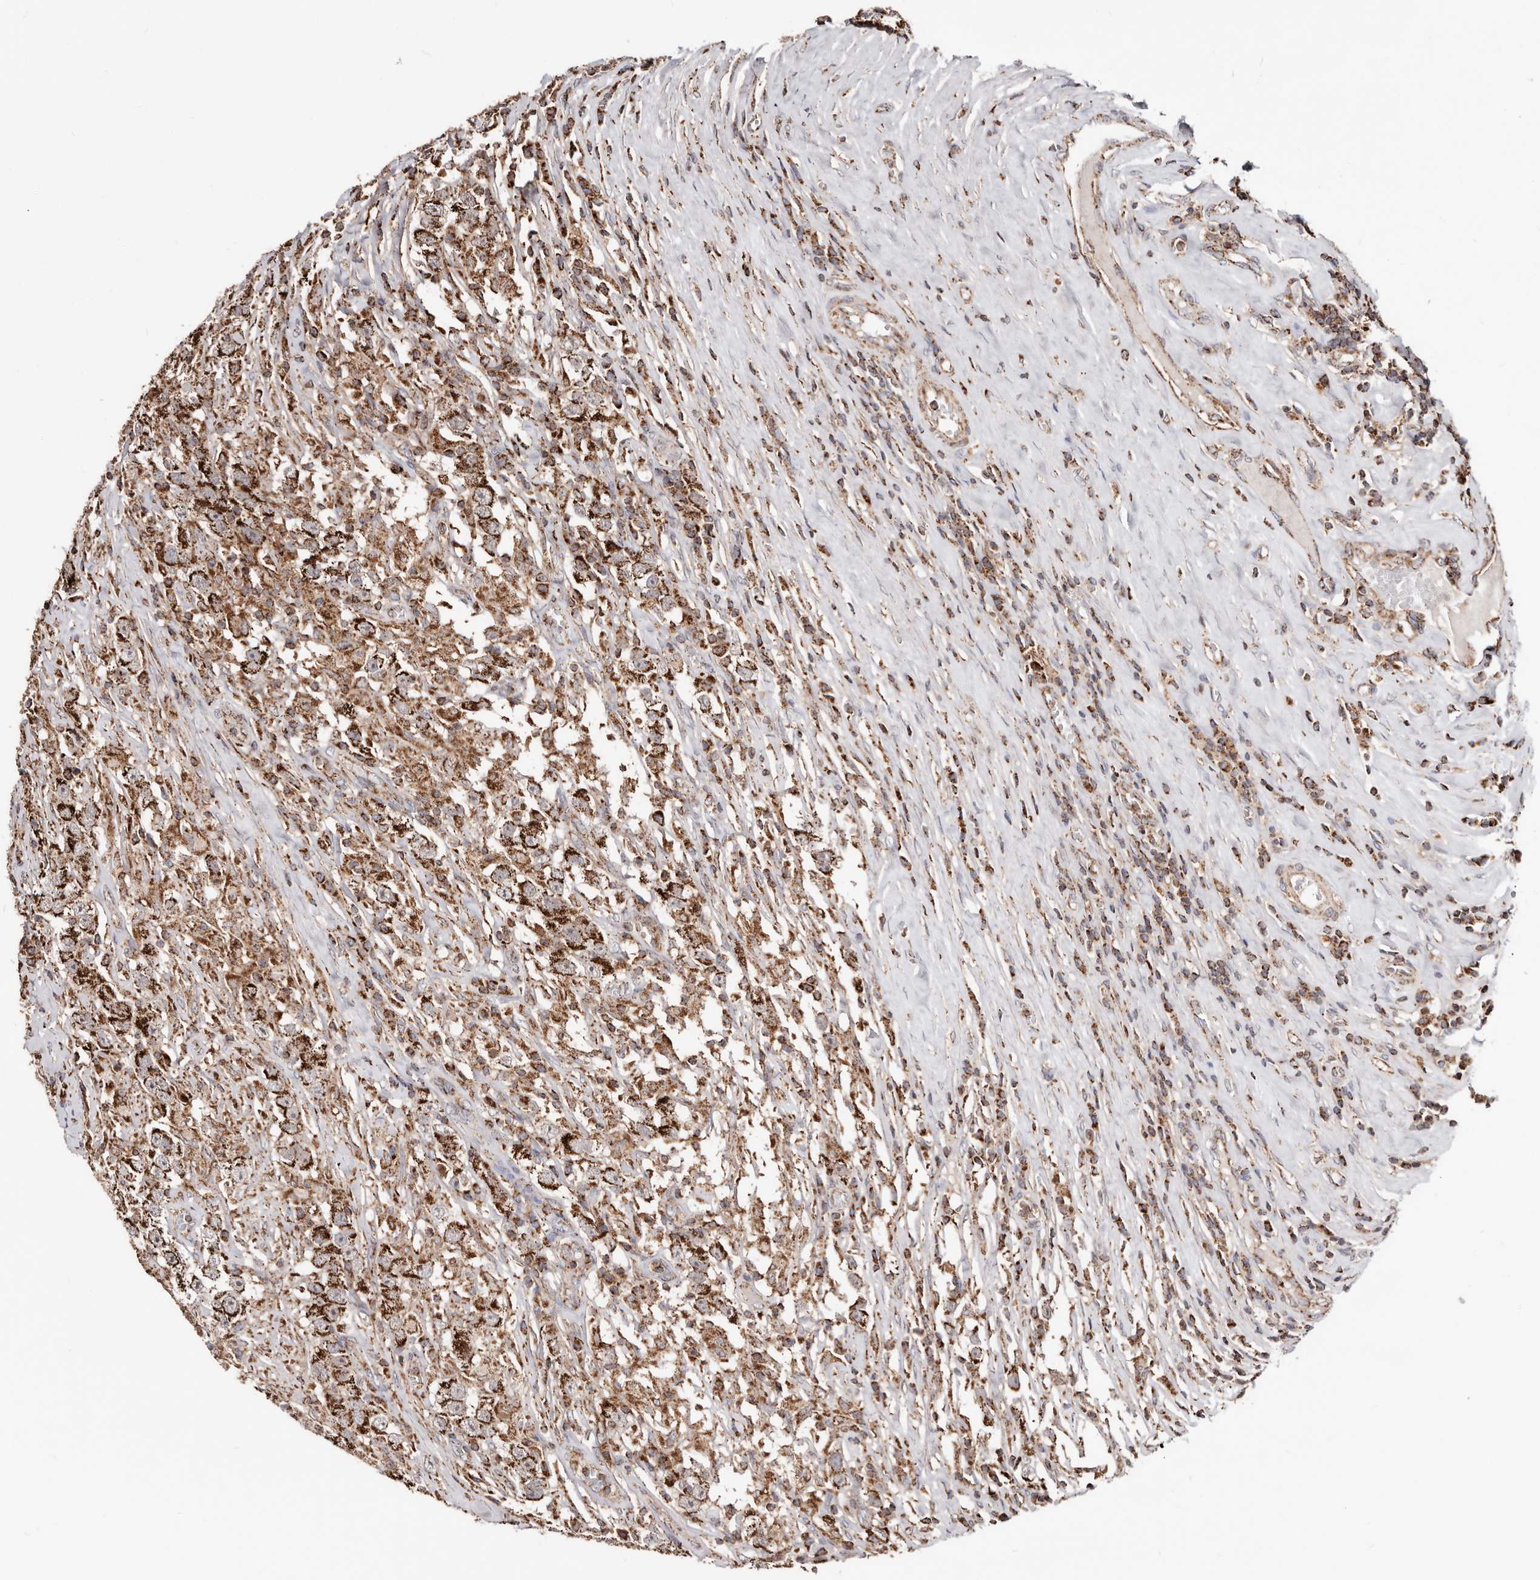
{"staining": {"intensity": "strong", "quantity": "25%-75%", "location": "cytoplasmic/membranous"}, "tissue": "testis cancer", "cell_type": "Tumor cells", "image_type": "cancer", "snomed": [{"axis": "morphology", "description": "Seminoma, NOS"}, {"axis": "topography", "description": "Testis"}], "caption": "Testis cancer stained for a protein (brown) displays strong cytoplasmic/membranous positive expression in approximately 25%-75% of tumor cells.", "gene": "PRKACB", "patient": {"sex": "male", "age": 41}}